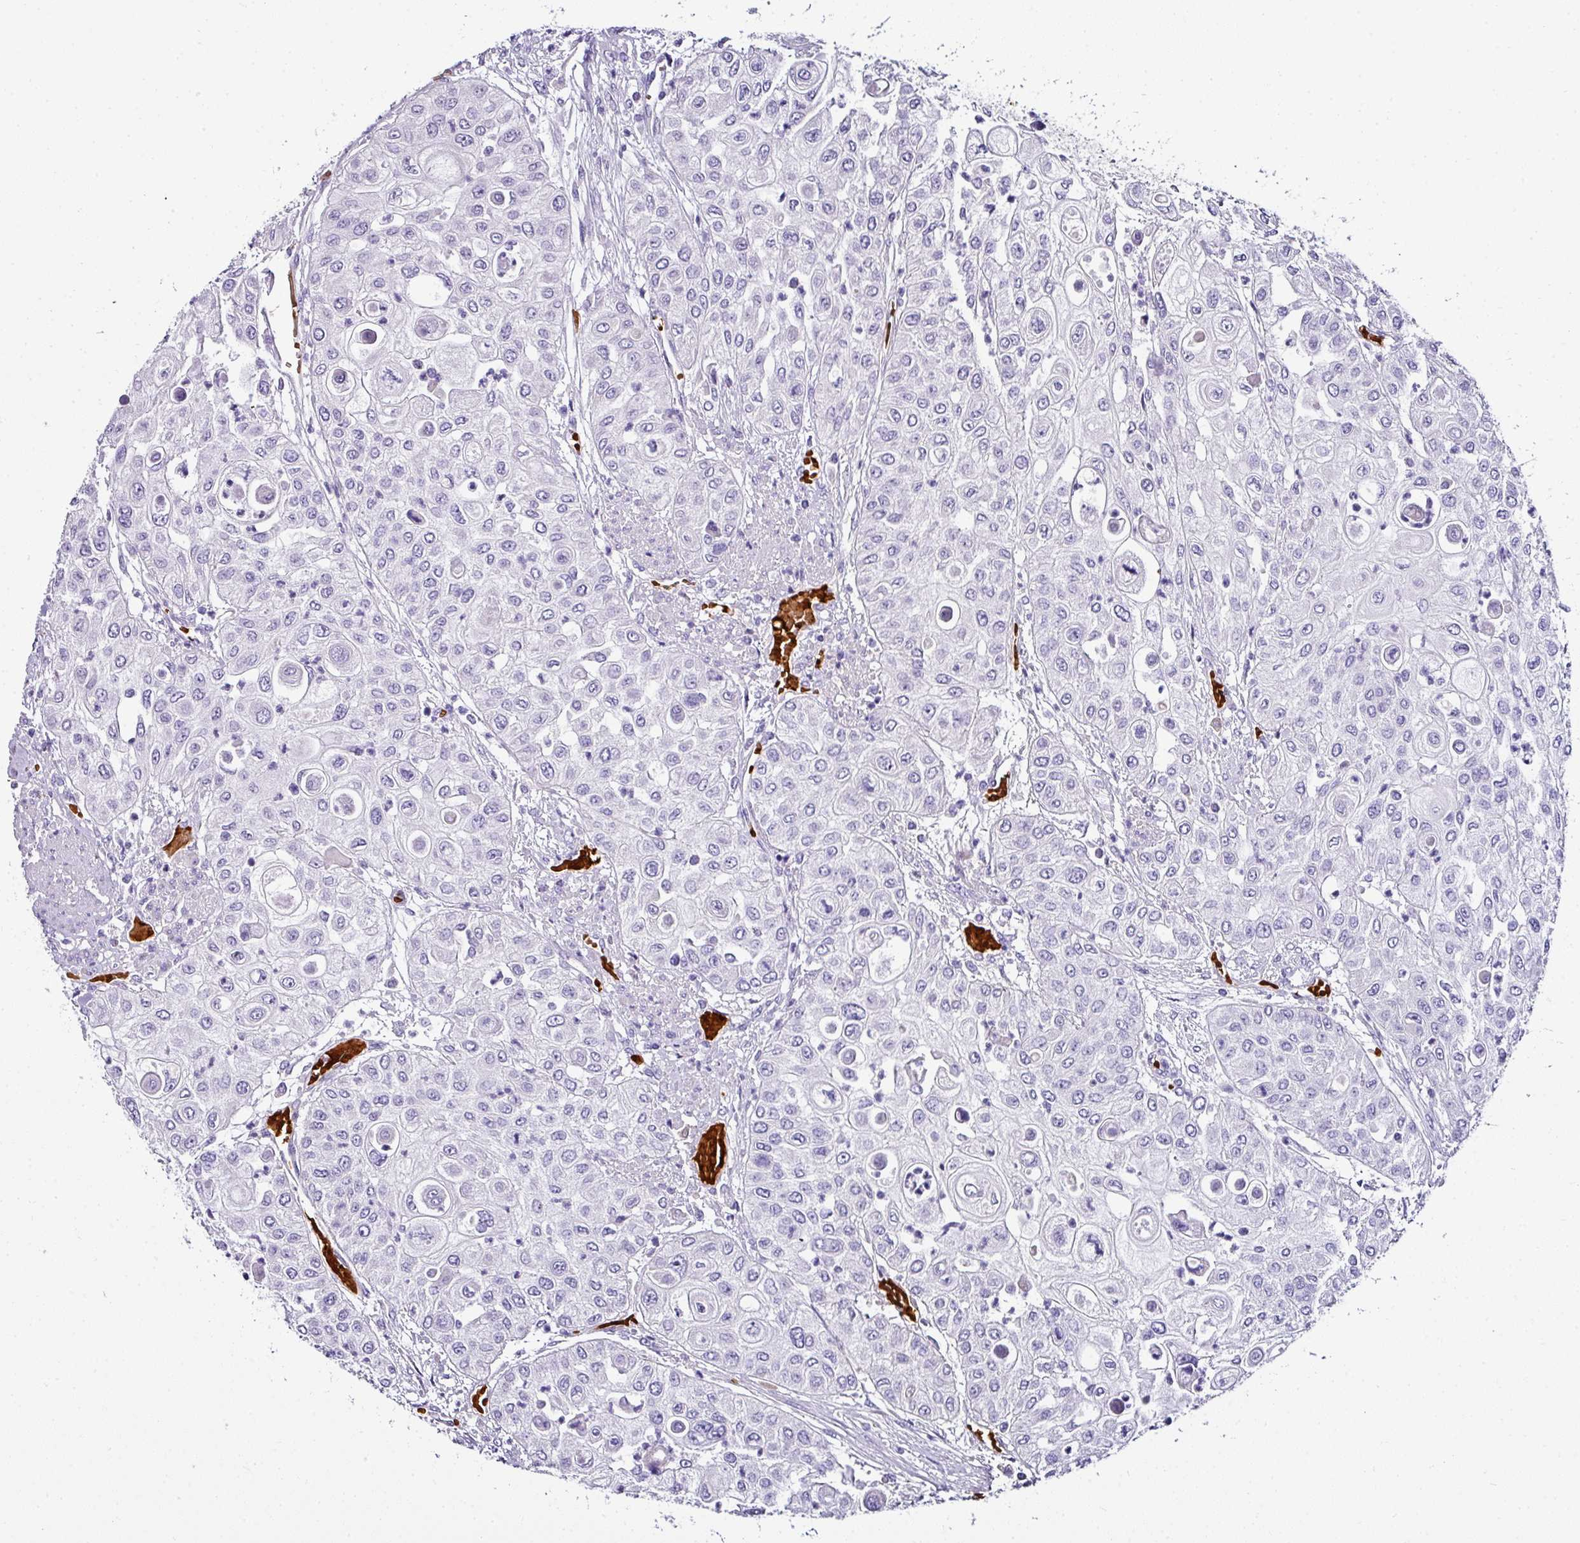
{"staining": {"intensity": "negative", "quantity": "none", "location": "none"}, "tissue": "urothelial cancer", "cell_type": "Tumor cells", "image_type": "cancer", "snomed": [{"axis": "morphology", "description": "Urothelial carcinoma, High grade"}, {"axis": "topography", "description": "Urinary bladder"}], "caption": "This is a image of immunohistochemistry staining of urothelial carcinoma (high-grade), which shows no expression in tumor cells.", "gene": "NAPSA", "patient": {"sex": "female", "age": 79}}